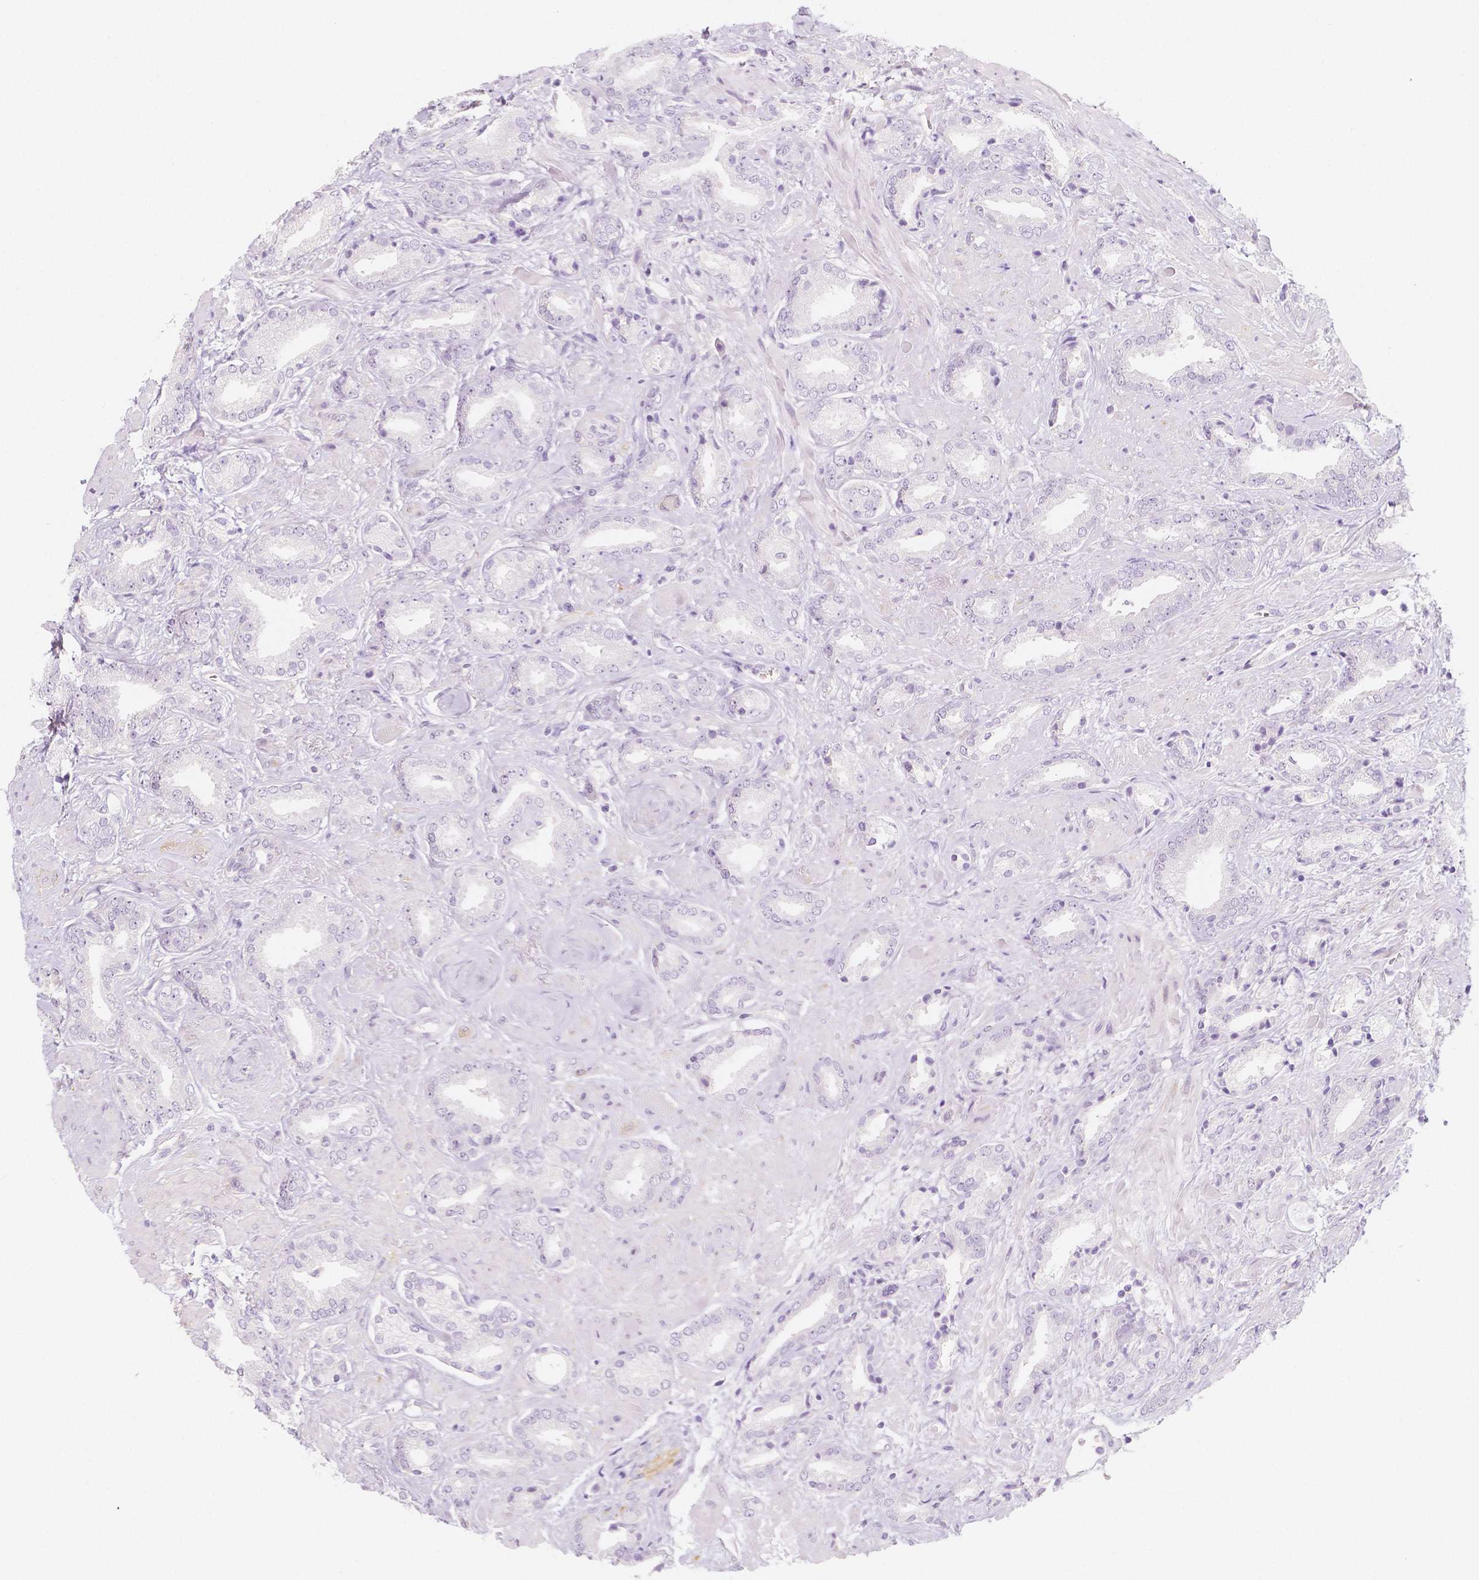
{"staining": {"intensity": "negative", "quantity": "none", "location": "none"}, "tissue": "prostate cancer", "cell_type": "Tumor cells", "image_type": "cancer", "snomed": [{"axis": "morphology", "description": "Adenocarcinoma, High grade"}, {"axis": "topography", "description": "Prostate"}], "caption": "IHC of human prostate cancer (high-grade adenocarcinoma) displays no staining in tumor cells.", "gene": "MAP1A", "patient": {"sex": "male", "age": 56}}